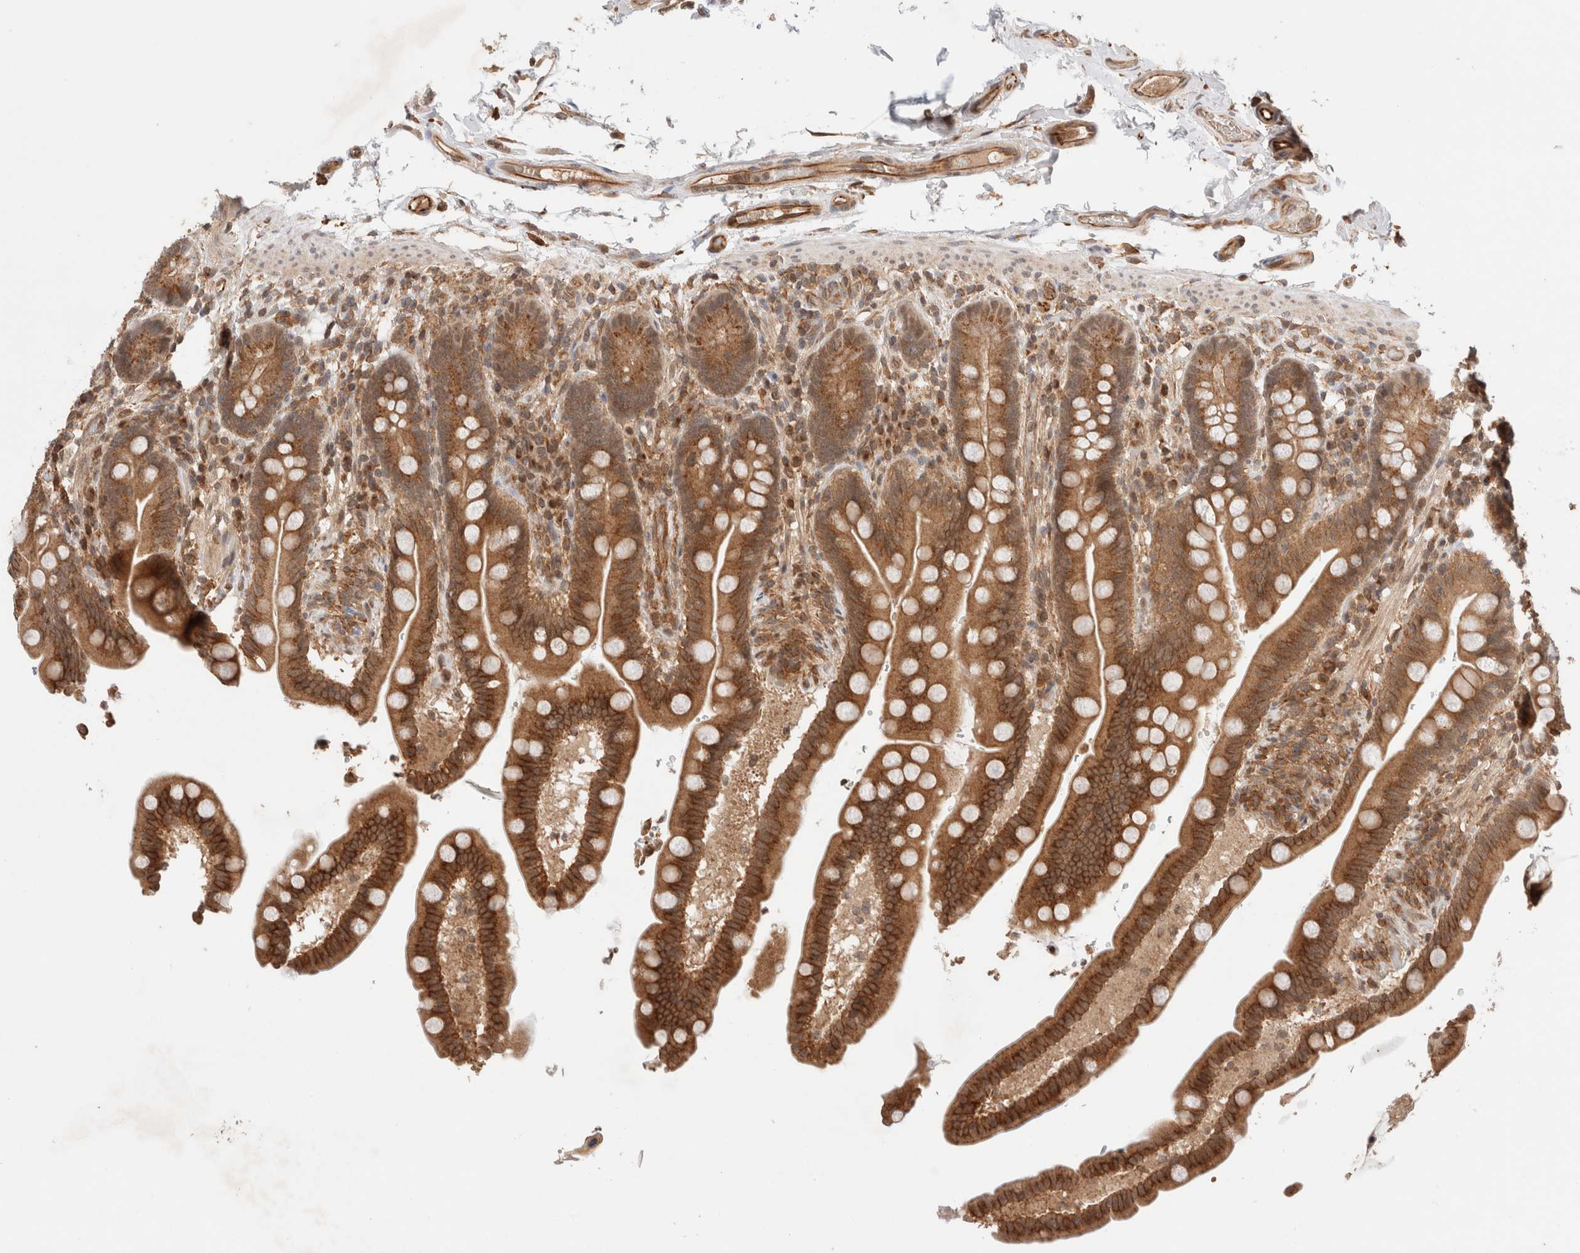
{"staining": {"intensity": "moderate", "quantity": ">75%", "location": "cytoplasmic/membranous"}, "tissue": "colon", "cell_type": "Endothelial cells", "image_type": "normal", "snomed": [{"axis": "morphology", "description": "Normal tissue, NOS"}, {"axis": "topography", "description": "Smooth muscle"}, {"axis": "topography", "description": "Colon"}], "caption": "Colon stained for a protein demonstrates moderate cytoplasmic/membranous positivity in endothelial cells. (IHC, brightfield microscopy, high magnification).", "gene": "SIKE1", "patient": {"sex": "male", "age": 73}}